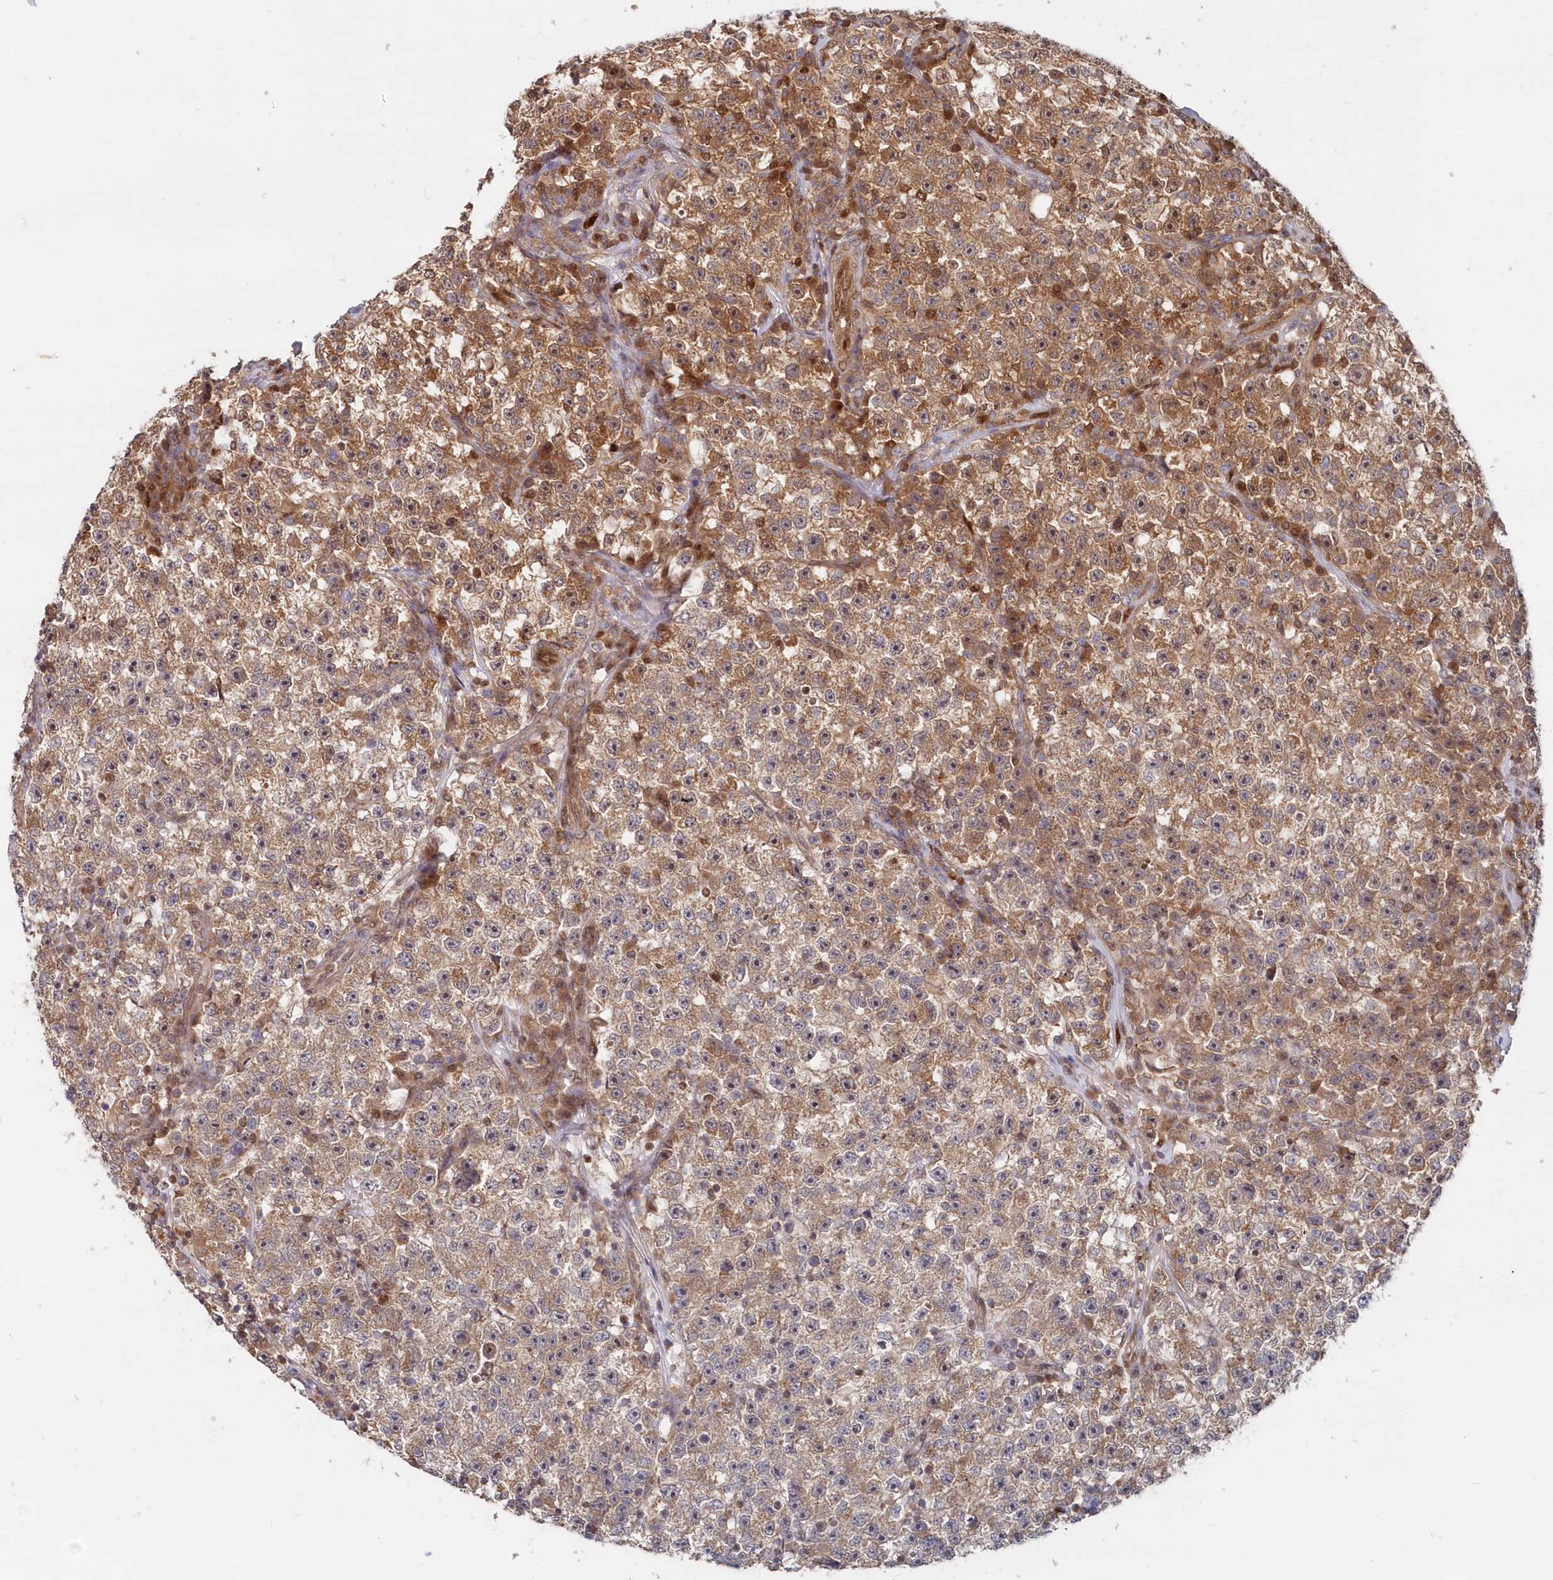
{"staining": {"intensity": "moderate", "quantity": ">75%", "location": "cytoplasmic/membranous"}, "tissue": "testis cancer", "cell_type": "Tumor cells", "image_type": "cancer", "snomed": [{"axis": "morphology", "description": "Seminoma, NOS"}, {"axis": "topography", "description": "Testis"}], "caption": "Protein expression analysis of seminoma (testis) reveals moderate cytoplasmic/membranous staining in approximately >75% of tumor cells.", "gene": "ABHD14B", "patient": {"sex": "male", "age": 22}}